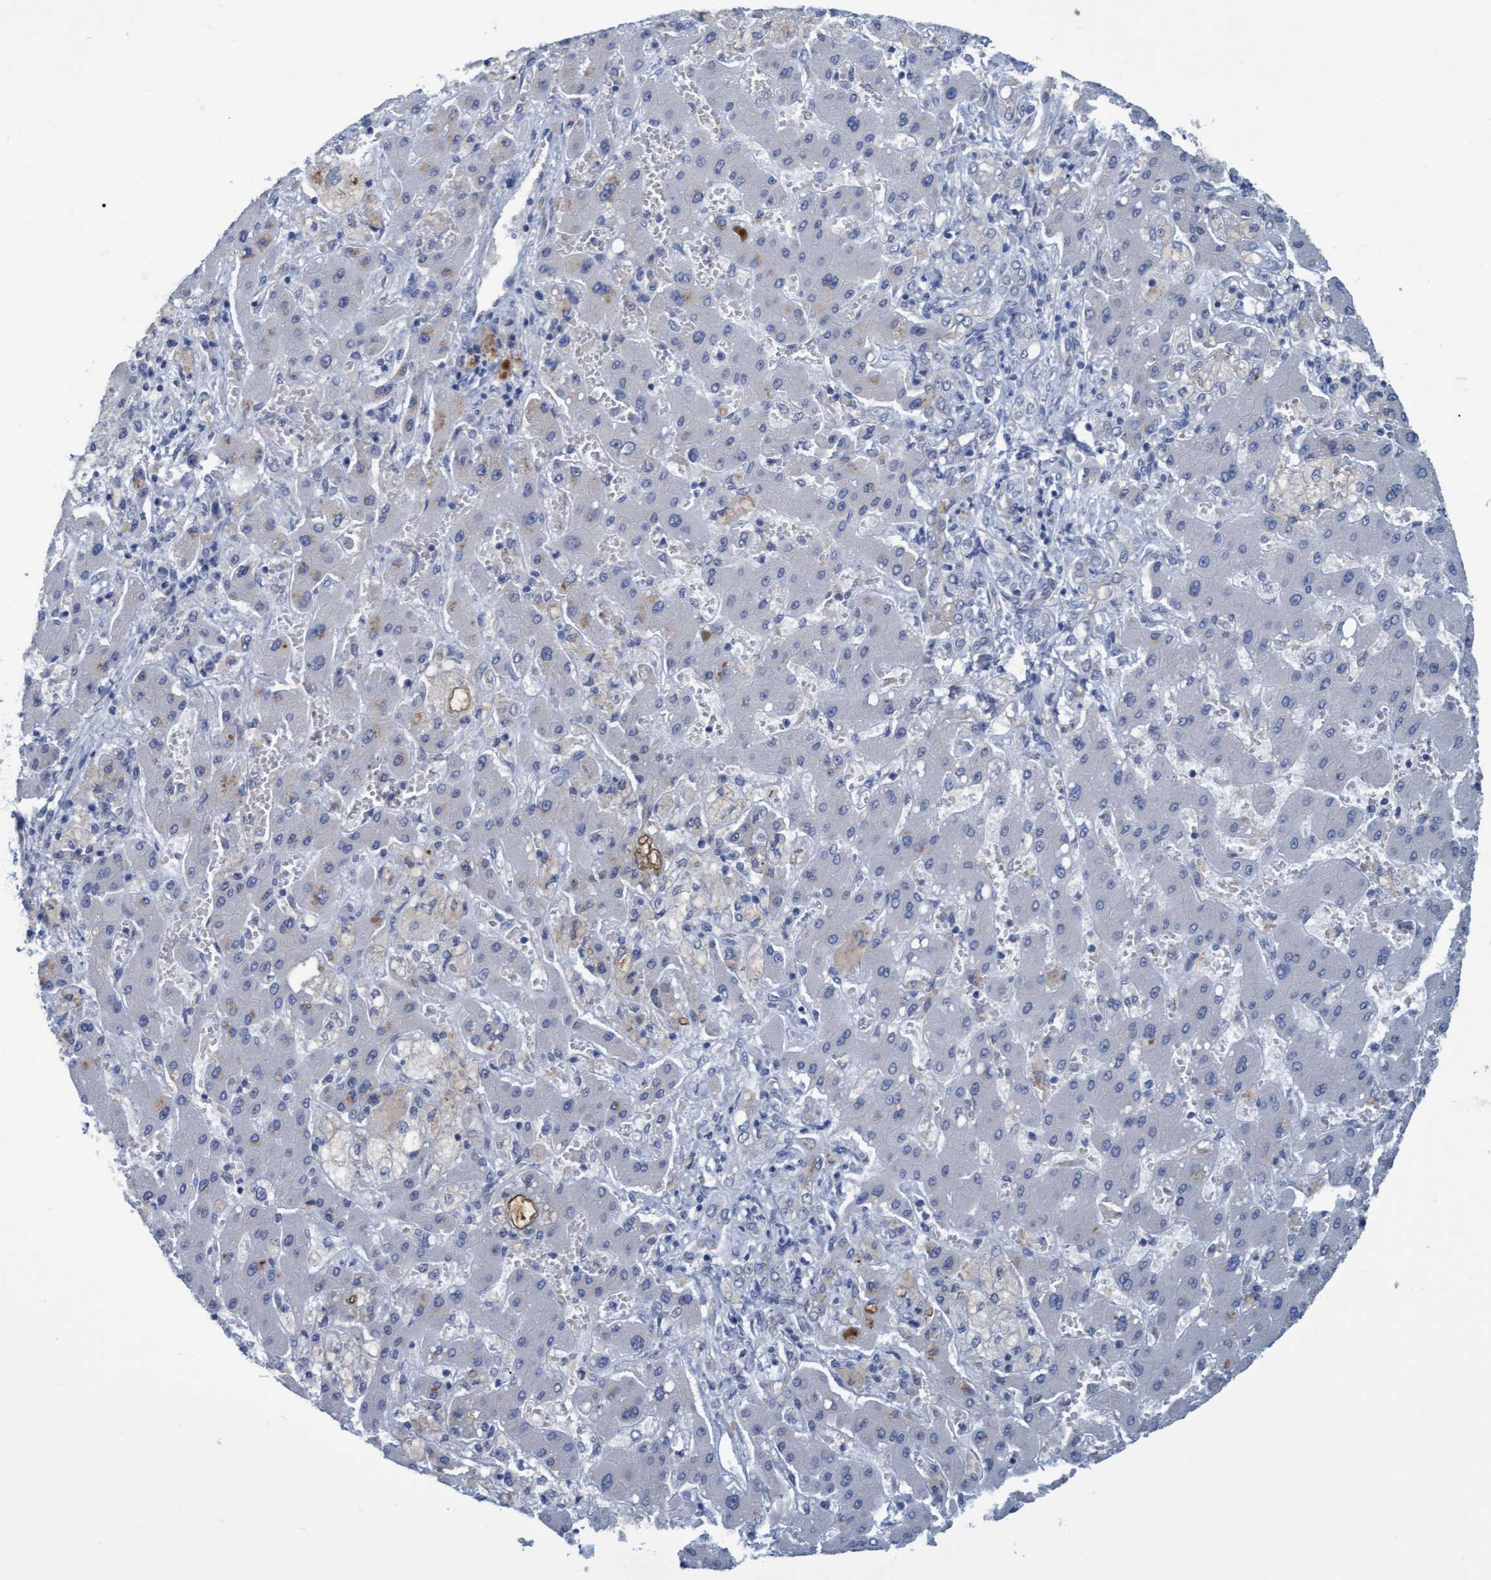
{"staining": {"intensity": "negative", "quantity": "none", "location": "none"}, "tissue": "liver cancer", "cell_type": "Tumor cells", "image_type": "cancer", "snomed": [{"axis": "morphology", "description": "Cholangiocarcinoma"}, {"axis": "topography", "description": "Liver"}], "caption": "DAB (3,3'-diaminobenzidine) immunohistochemical staining of human cholangiocarcinoma (liver) exhibits no significant staining in tumor cells.", "gene": "SSTR3", "patient": {"sex": "male", "age": 50}}